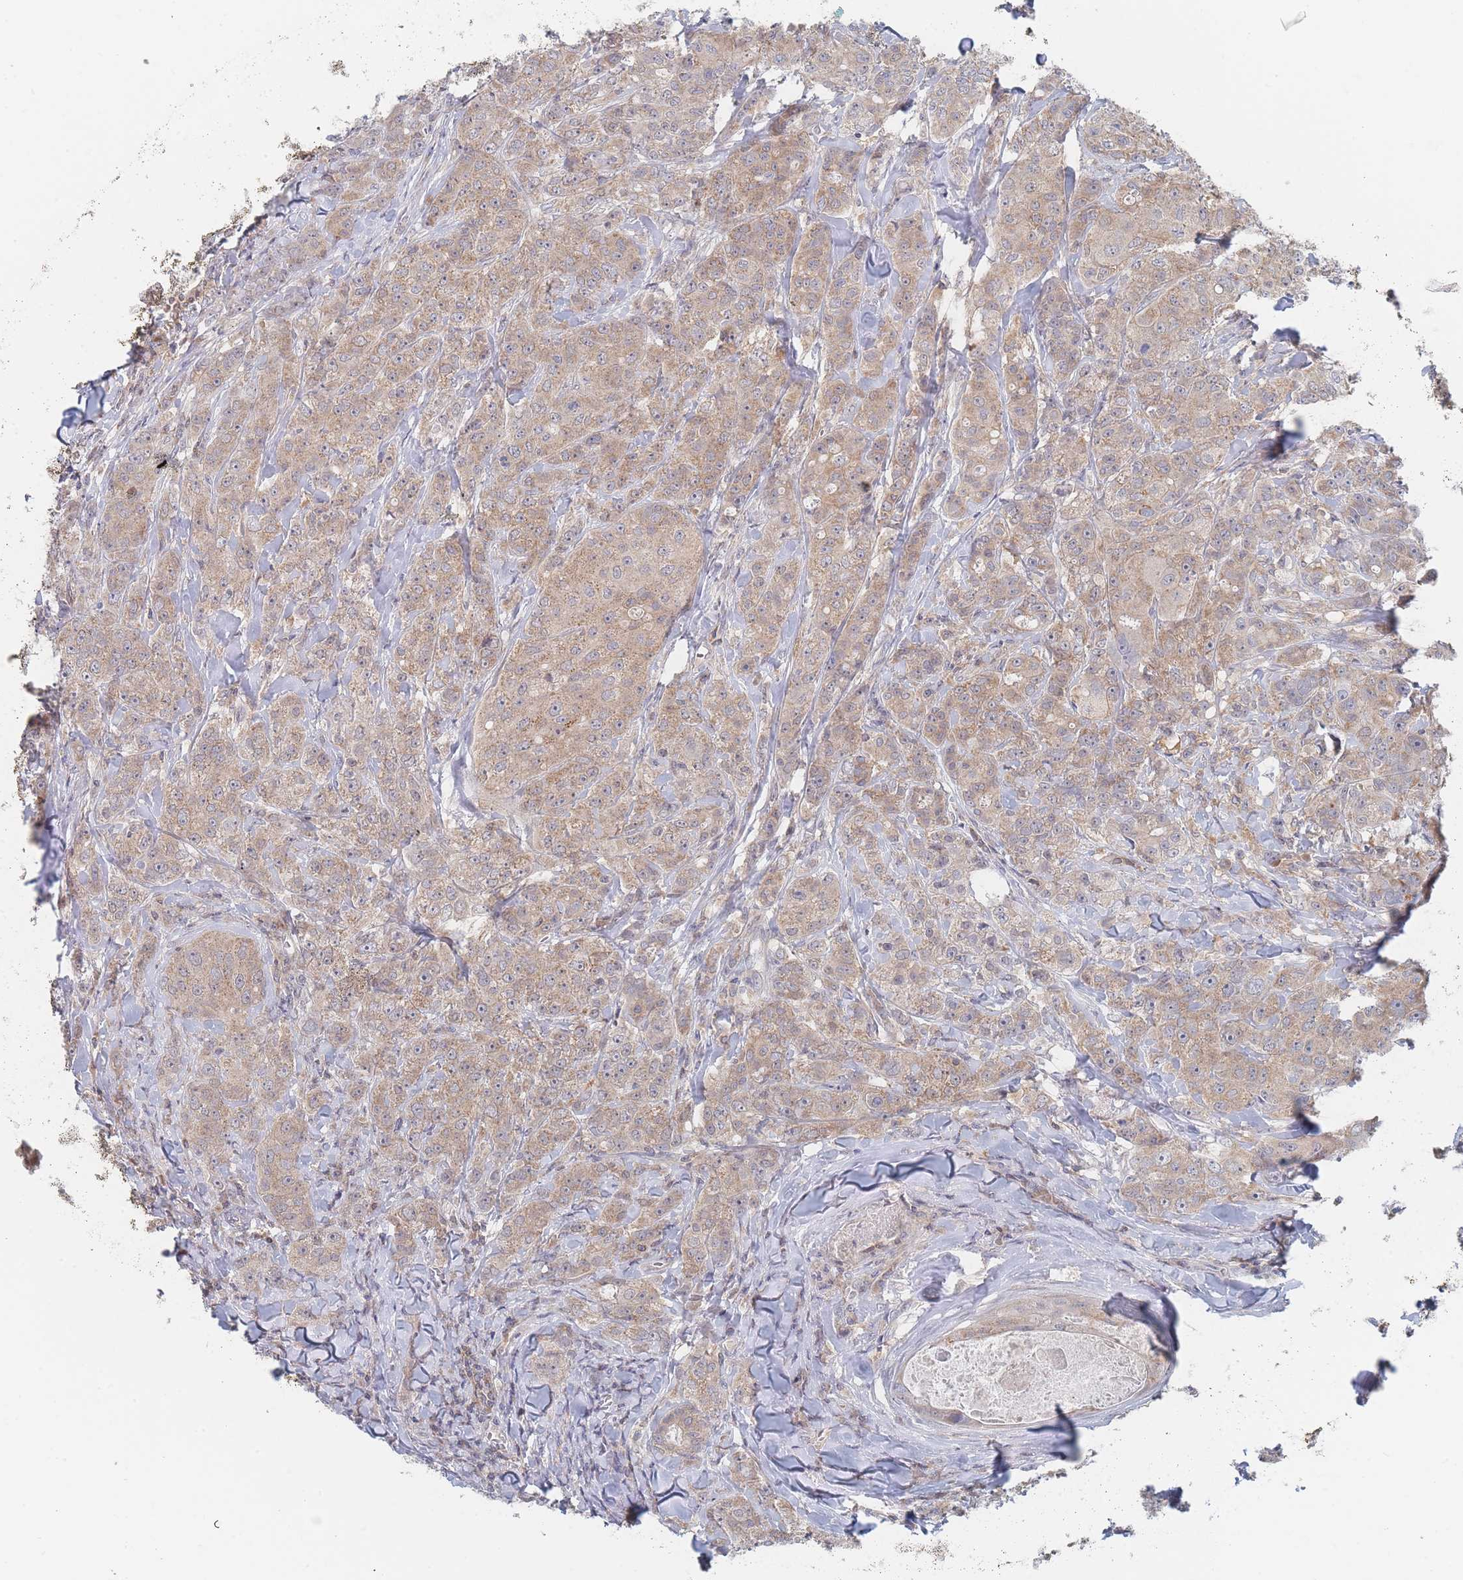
{"staining": {"intensity": "weak", "quantity": ">75%", "location": "cytoplasmic/membranous"}, "tissue": "breast cancer", "cell_type": "Tumor cells", "image_type": "cancer", "snomed": [{"axis": "morphology", "description": "Duct carcinoma"}, {"axis": "topography", "description": "Breast"}], "caption": "DAB immunohistochemical staining of human breast cancer (intraductal carcinoma) exhibits weak cytoplasmic/membranous protein expression in about >75% of tumor cells.", "gene": "PPP6C", "patient": {"sex": "female", "age": 43}}